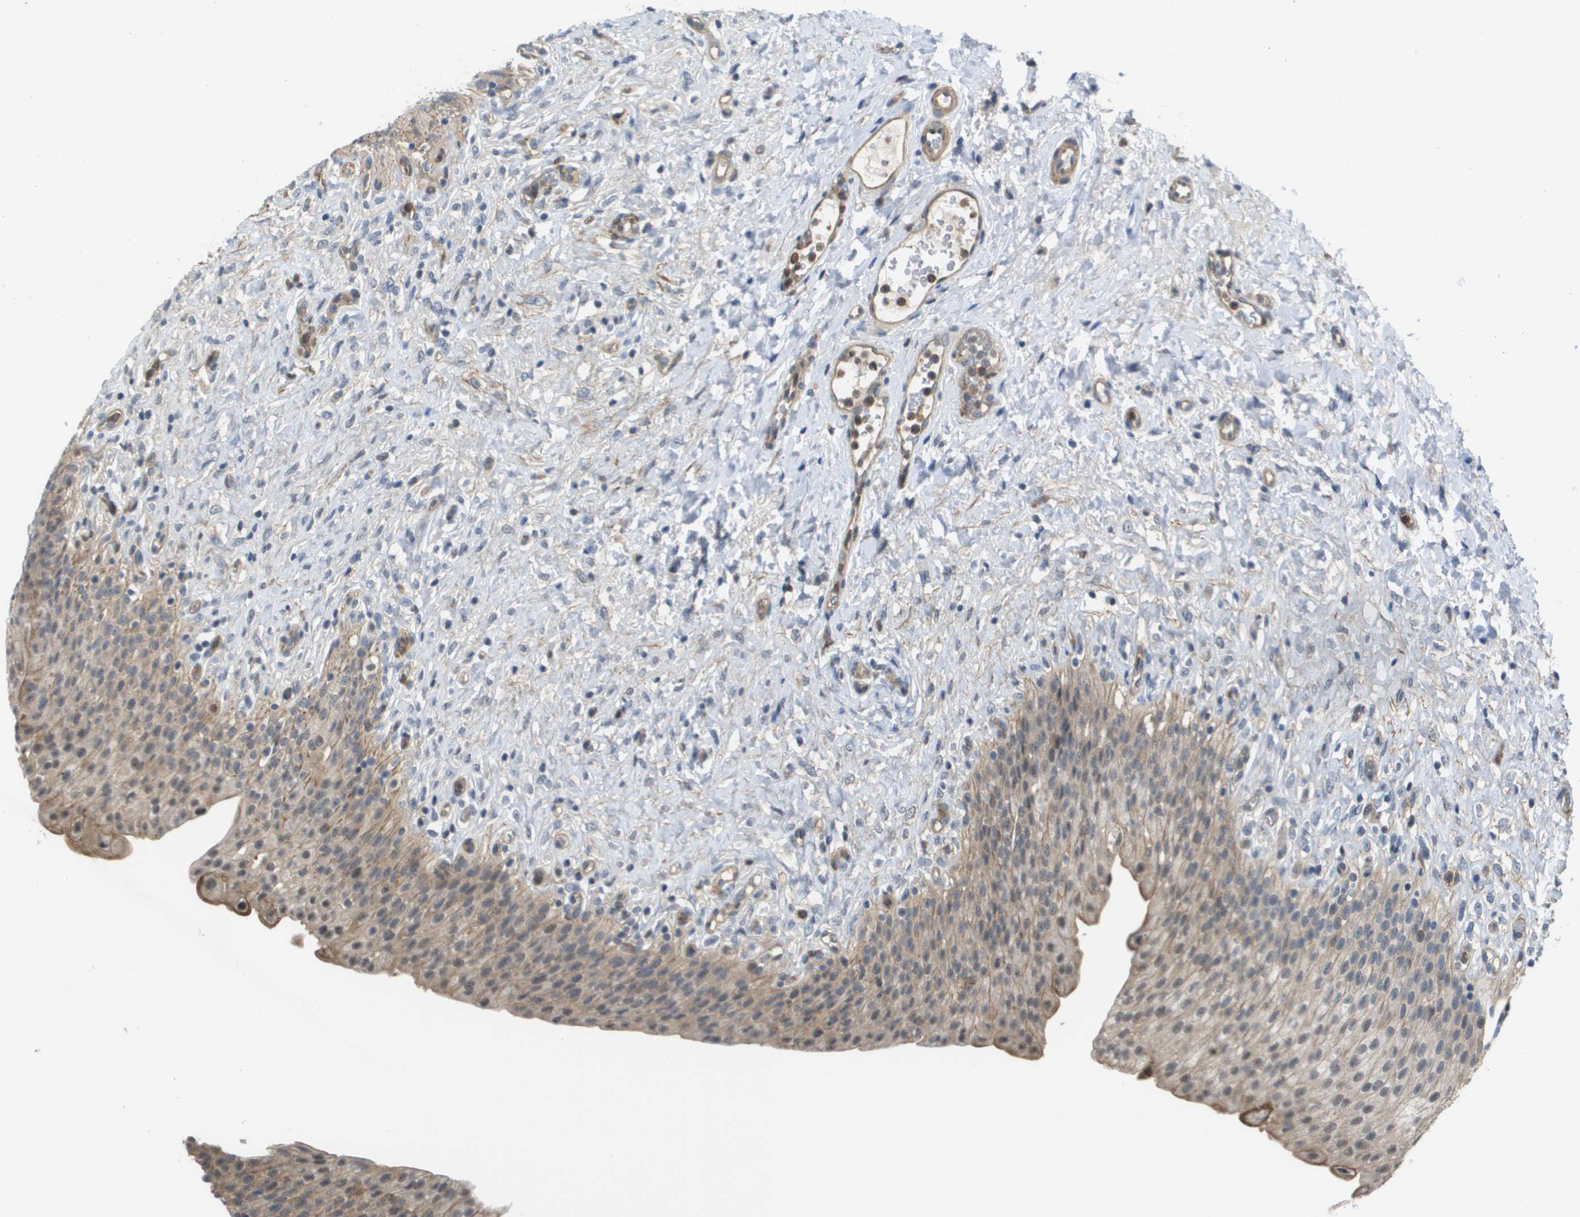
{"staining": {"intensity": "weak", "quantity": ">75%", "location": "cytoplasmic/membranous"}, "tissue": "urinary bladder", "cell_type": "Urothelial cells", "image_type": "normal", "snomed": [{"axis": "morphology", "description": "Urothelial carcinoma, High grade"}, {"axis": "topography", "description": "Urinary bladder"}], "caption": "Immunohistochemistry staining of benign urinary bladder, which demonstrates low levels of weak cytoplasmic/membranous expression in approximately >75% of urothelial cells indicating weak cytoplasmic/membranous protein staining. The staining was performed using DAB (3,3'-diaminobenzidine) (brown) for protein detection and nuclei were counterstained in hematoxylin (blue).", "gene": "RNF112", "patient": {"sex": "male", "age": 46}}